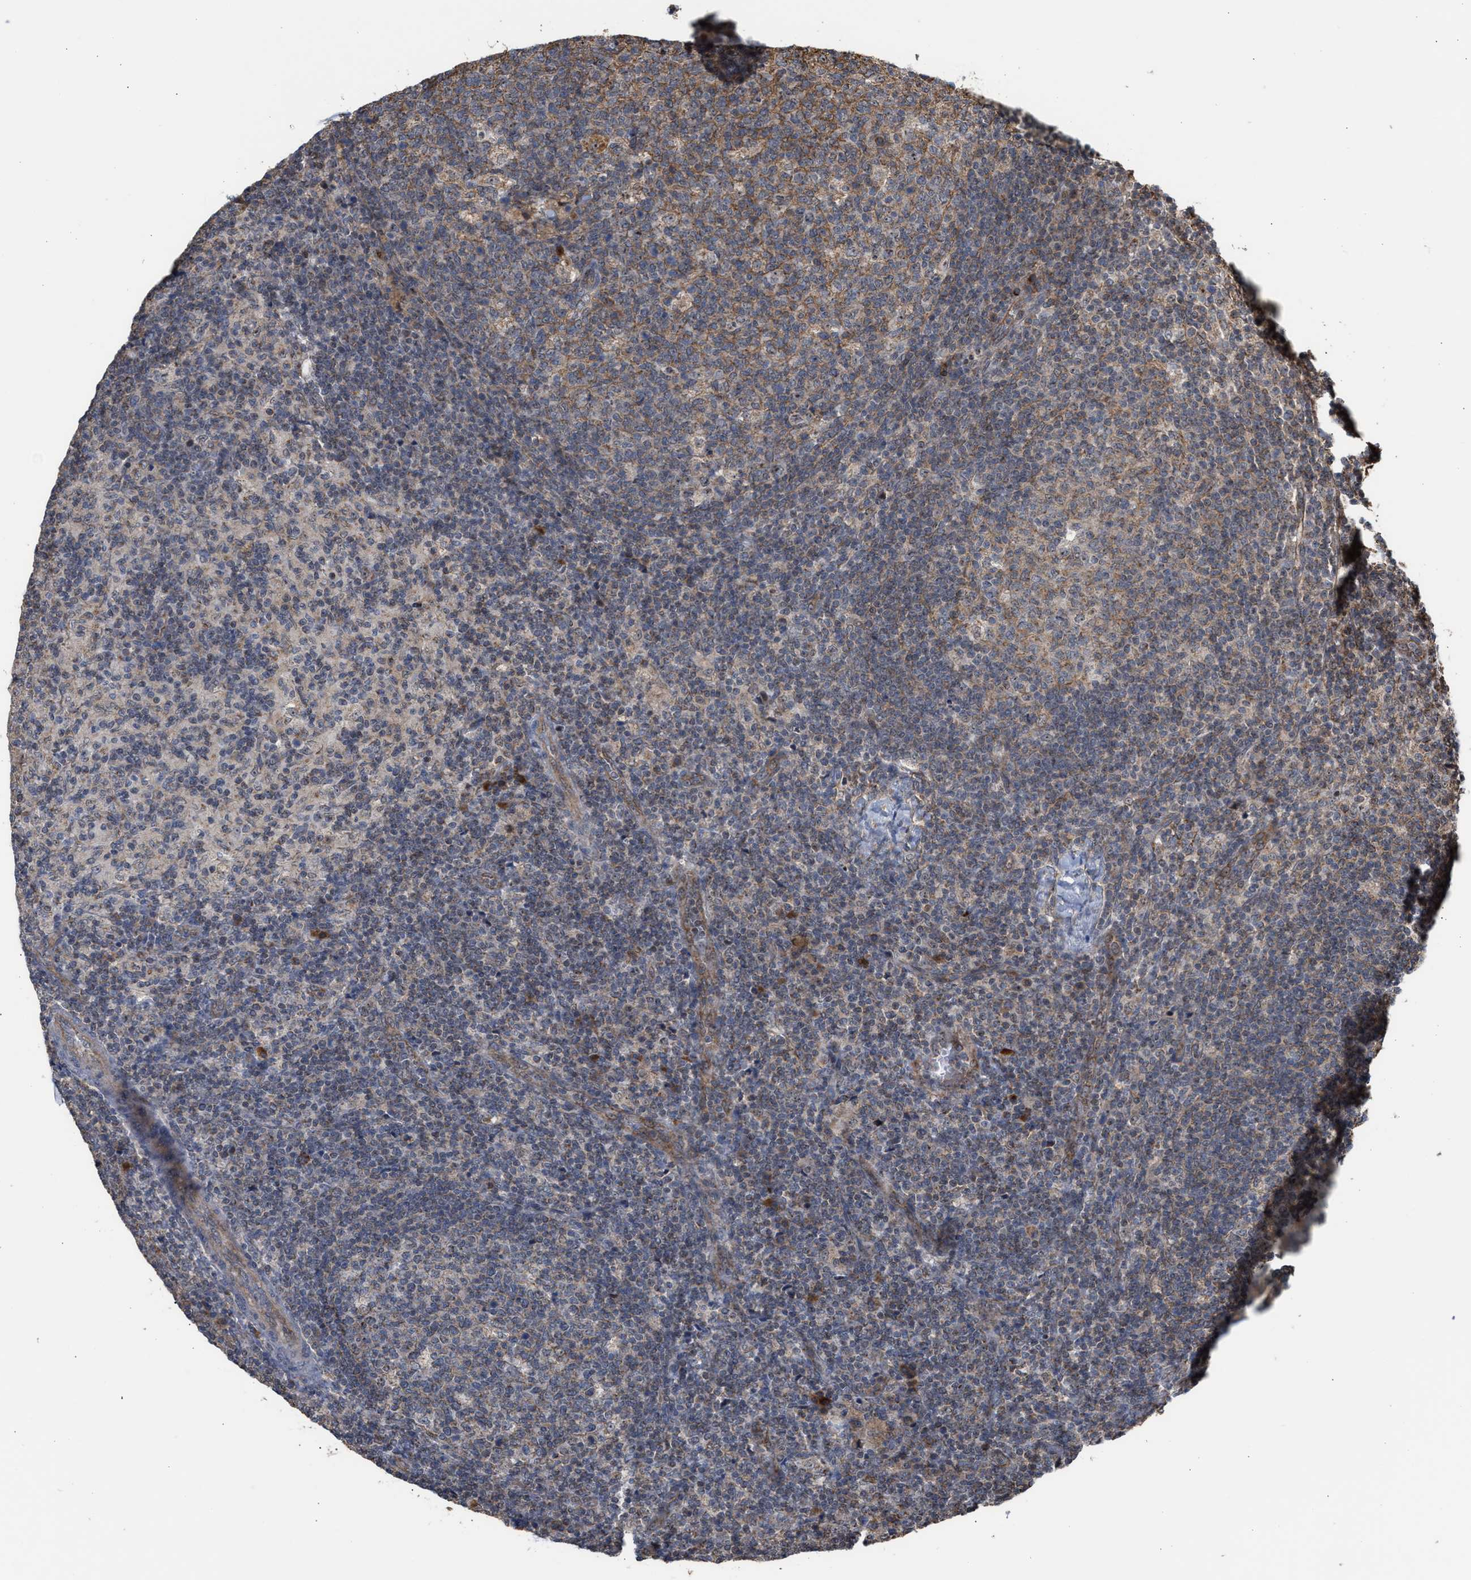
{"staining": {"intensity": "weak", "quantity": "25%-75%", "location": "cytoplasmic/membranous"}, "tissue": "lymph node", "cell_type": "Germinal center cells", "image_type": "normal", "snomed": [{"axis": "morphology", "description": "Normal tissue, NOS"}, {"axis": "morphology", "description": "Inflammation, NOS"}, {"axis": "topography", "description": "Lymph node"}], "caption": "Immunohistochemistry (IHC) (DAB) staining of normal human lymph node displays weak cytoplasmic/membranous protein staining in about 25%-75% of germinal center cells.", "gene": "EXOSC2", "patient": {"sex": "male", "age": 55}}